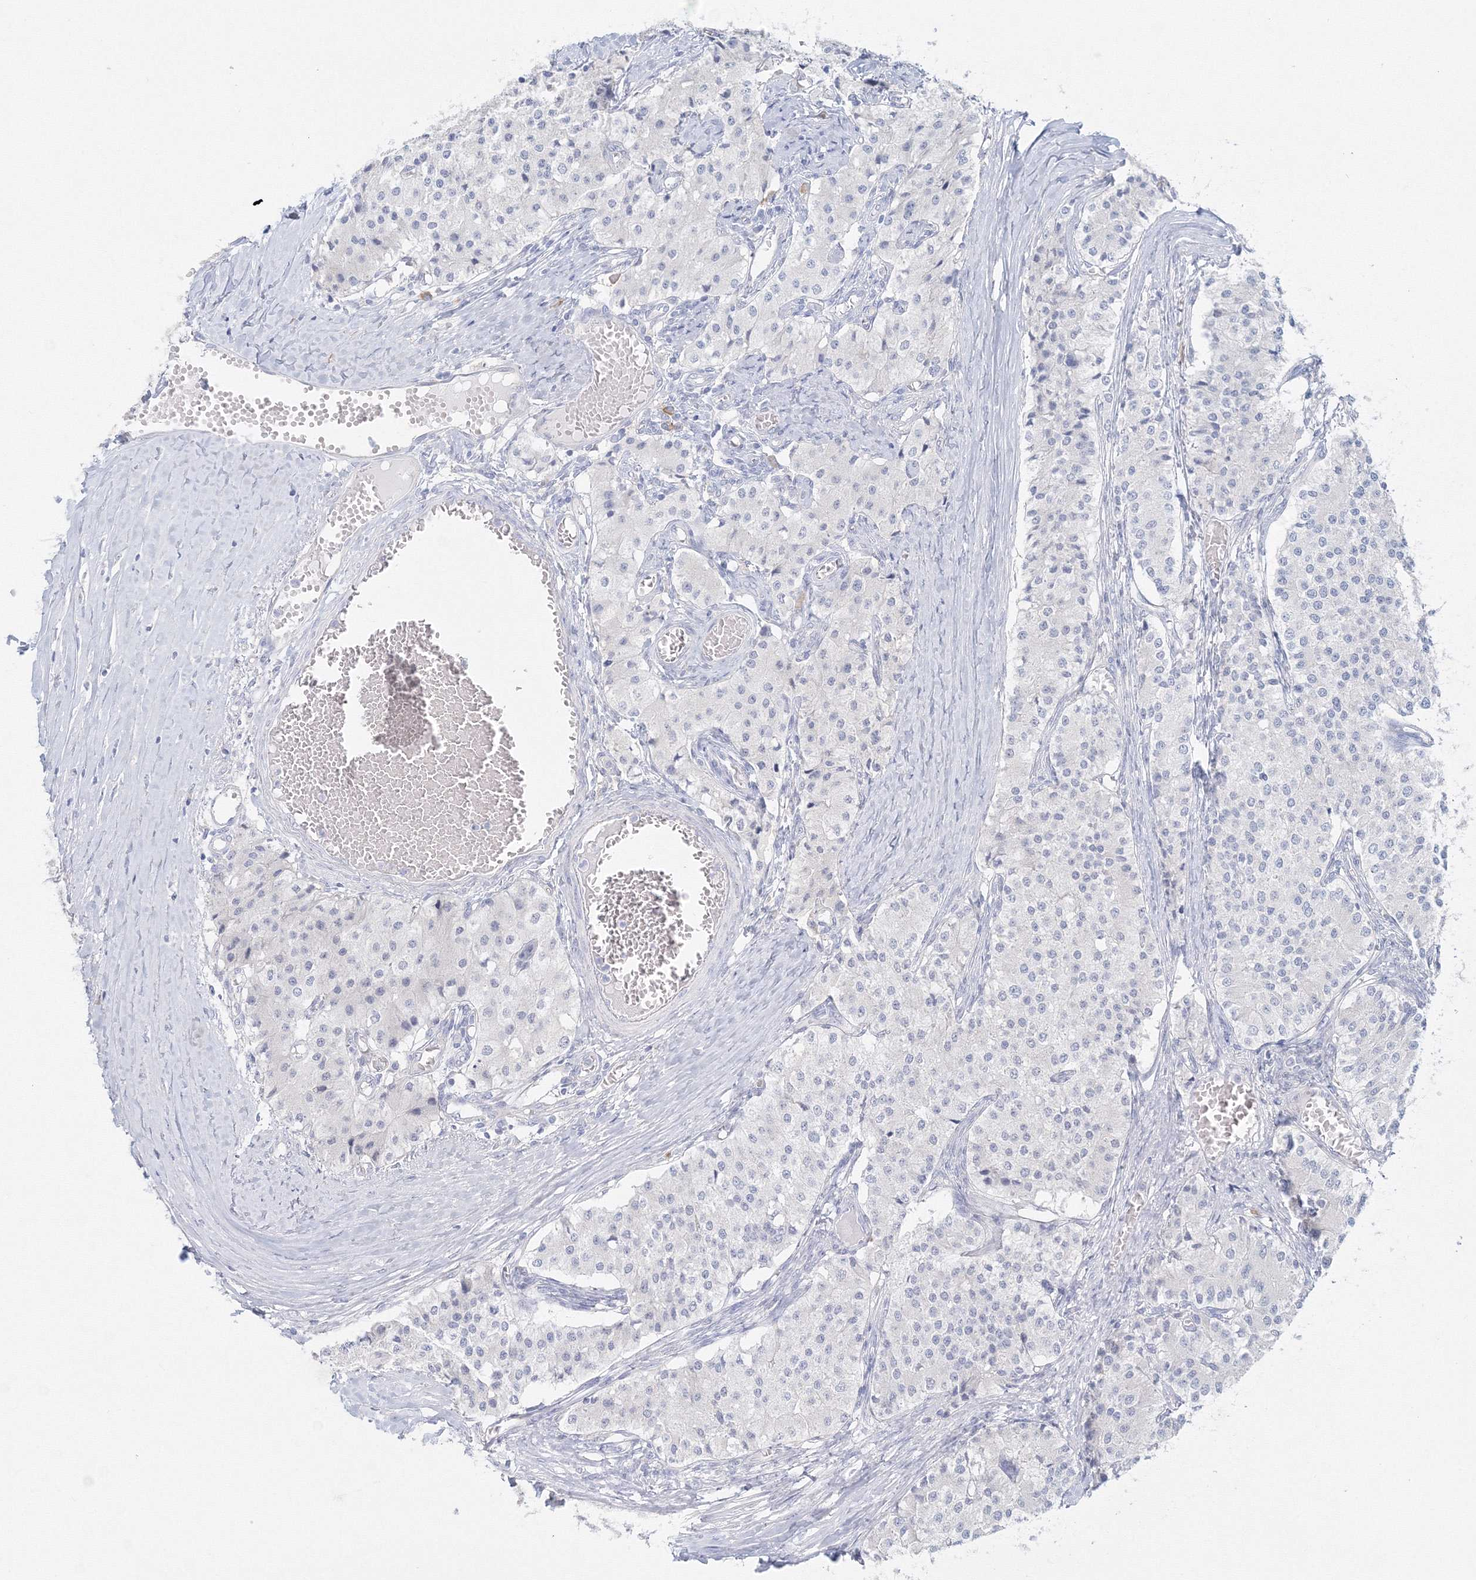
{"staining": {"intensity": "negative", "quantity": "none", "location": "none"}, "tissue": "carcinoid", "cell_type": "Tumor cells", "image_type": "cancer", "snomed": [{"axis": "morphology", "description": "Carcinoid, malignant, NOS"}, {"axis": "topography", "description": "Colon"}], "caption": "Tumor cells are negative for brown protein staining in carcinoid (malignant).", "gene": "VSIG1", "patient": {"sex": "female", "age": 52}}